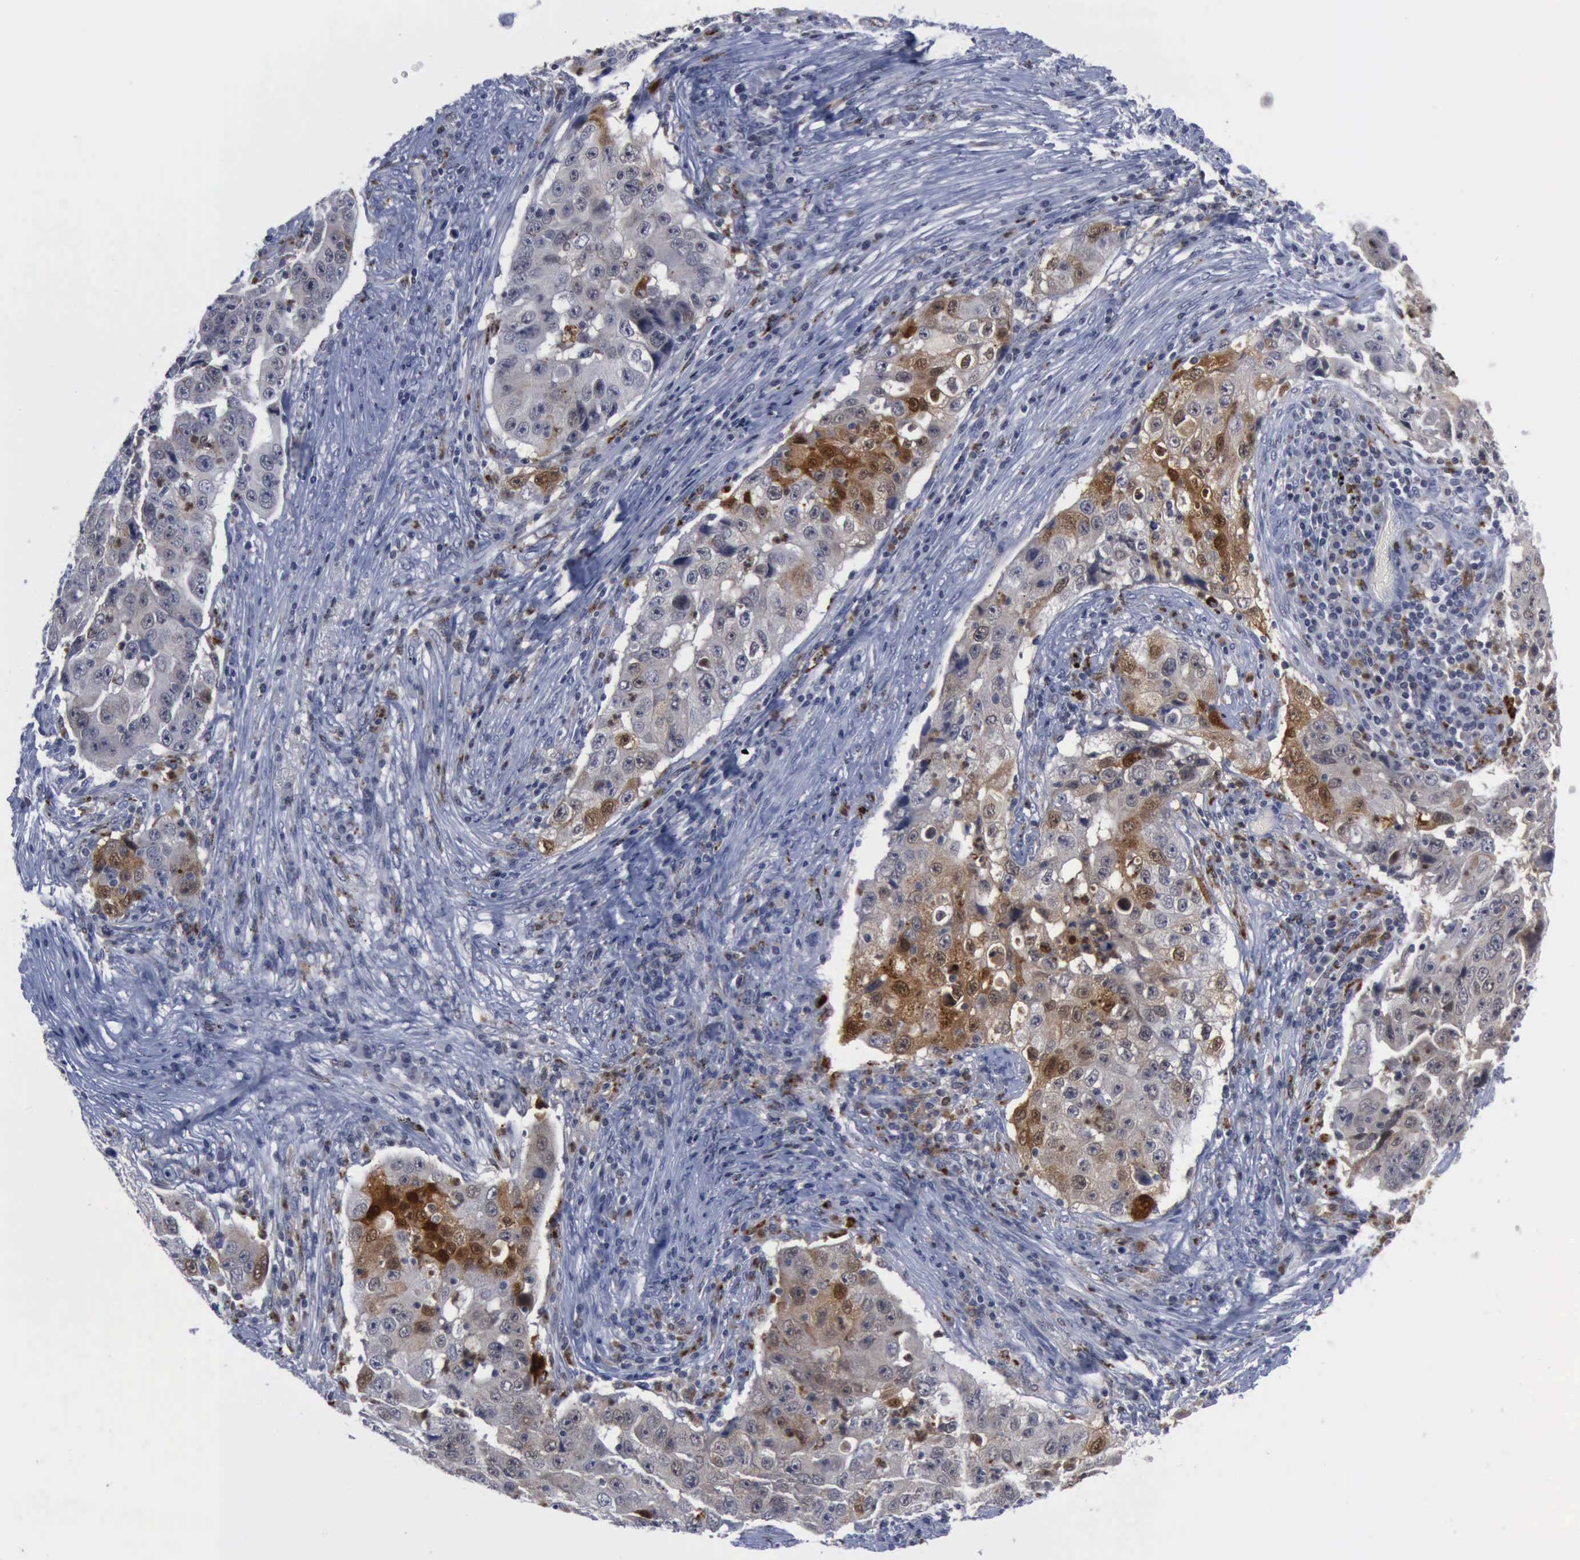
{"staining": {"intensity": "moderate", "quantity": "25%-75%", "location": "cytoplasmic/membranous"}, "tissue": "lung cancer", "cell_type": "Tumor cells", "image_type": "cancer", "snomed": [{"axis": "morphology", "description": "Squamous cell carcinoma, NOS"}, {"axis": "topography", "description": "Lung"}], "caption": "Moderate cytoplasmic/membranous expression is seen in approximately 25%-75% of tumor cells in squamous cell carcinoma (lung). The protein of interest is shown in brown color, while the nuclei are stained blue.", "gene": "CSTA", "patient": {"sex": "male", "age": 64}}